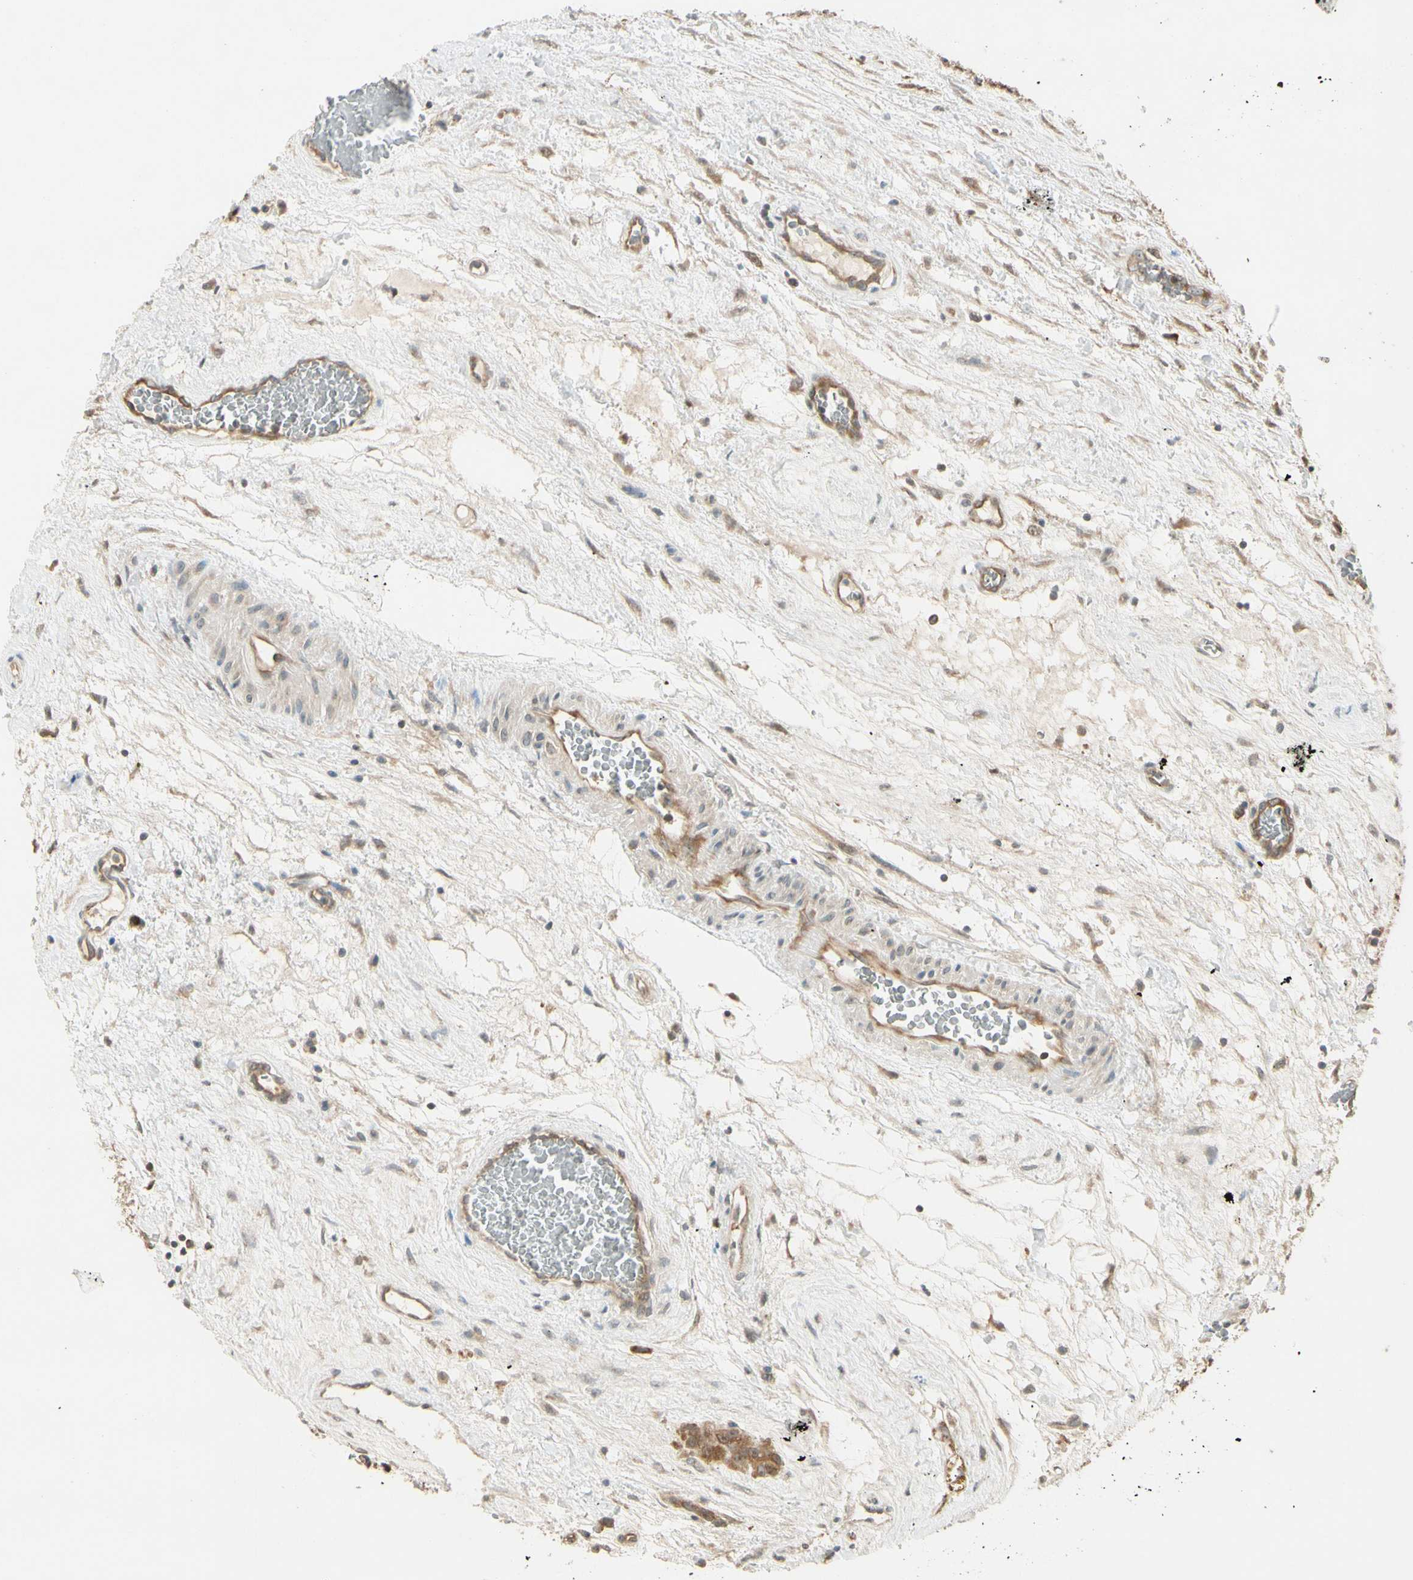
{"staining": {"intensity": "strong", "quantity": "25%-75%", "location": "cytoplasmic/membranous"}, "tissue": "testis cancer", "cell_type": "Tumor cells", "image_type": "cancer", "snomed": [{"axis": "morphology", "description": "Seminoma, NOS"}, {"axis": "topography", "description": "Testis"}], "caption": "Protein analysis of testis seminoma tissue demonstrates strong cytoplasmic/membranous positivity in about 25%-75% of tumor cells.", "gene": "IPO5", "patient": {"sex": "male", "age": 71}}